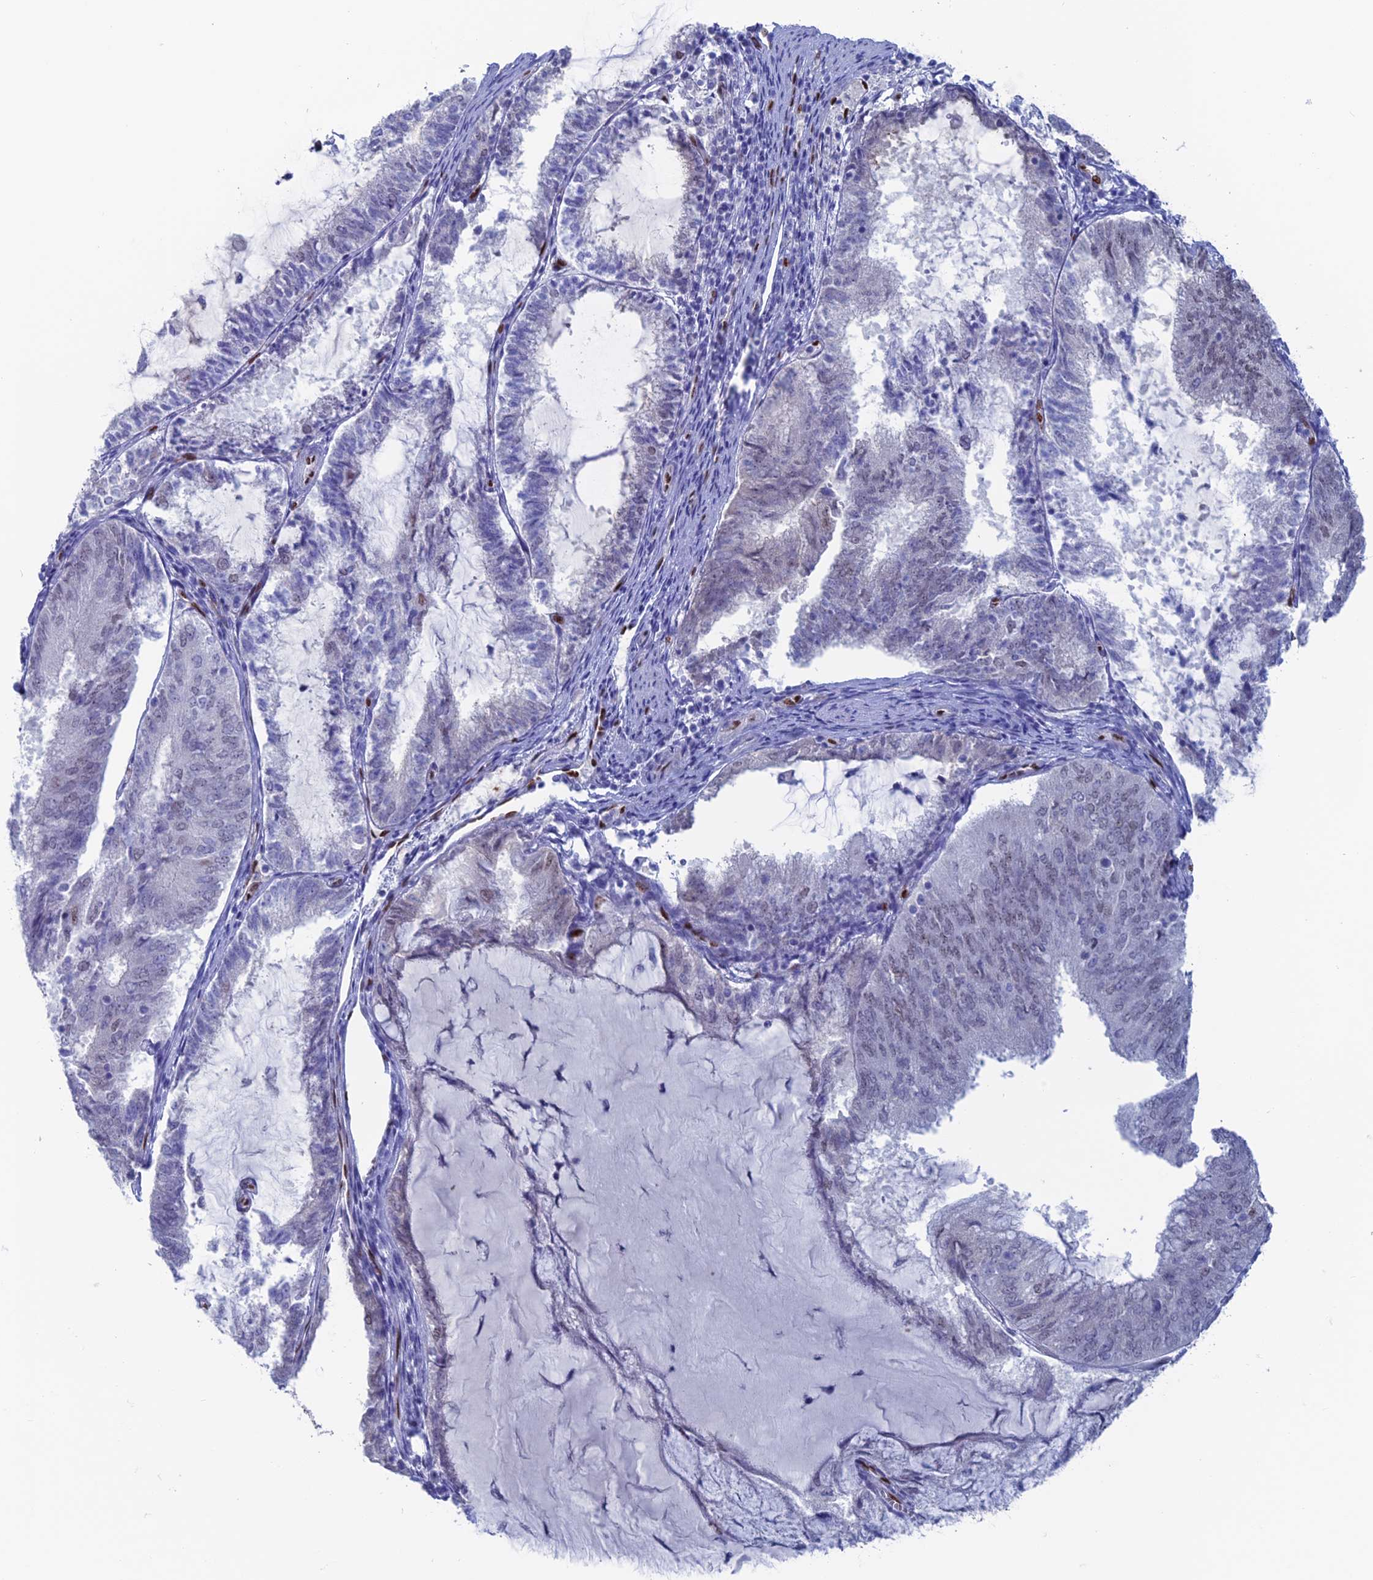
{"staining": {"intensity": "weak", "quantity": "<25%", "location": "nuclear"}, "tissue": "endometrial cancer", "cell_type": "Tumor cells", "image_type": "cancer", "snomed": [{"axis": "morphology", "description": "Adenocarcinoma, NOS"}, {"axis": "topography", "description": "Endometrium"}], "caption": "An immunohistochemistry (IHC) histopathology image of endometrial cancer is shown. There is no staining in tumor cells of endometrial cancer. (DAB immunohistochemistry (IHC) visualized using brightfield microscopy, high magnification).", "gene": "NOL4L", "patient": {"sex": "female", "age": 81}}